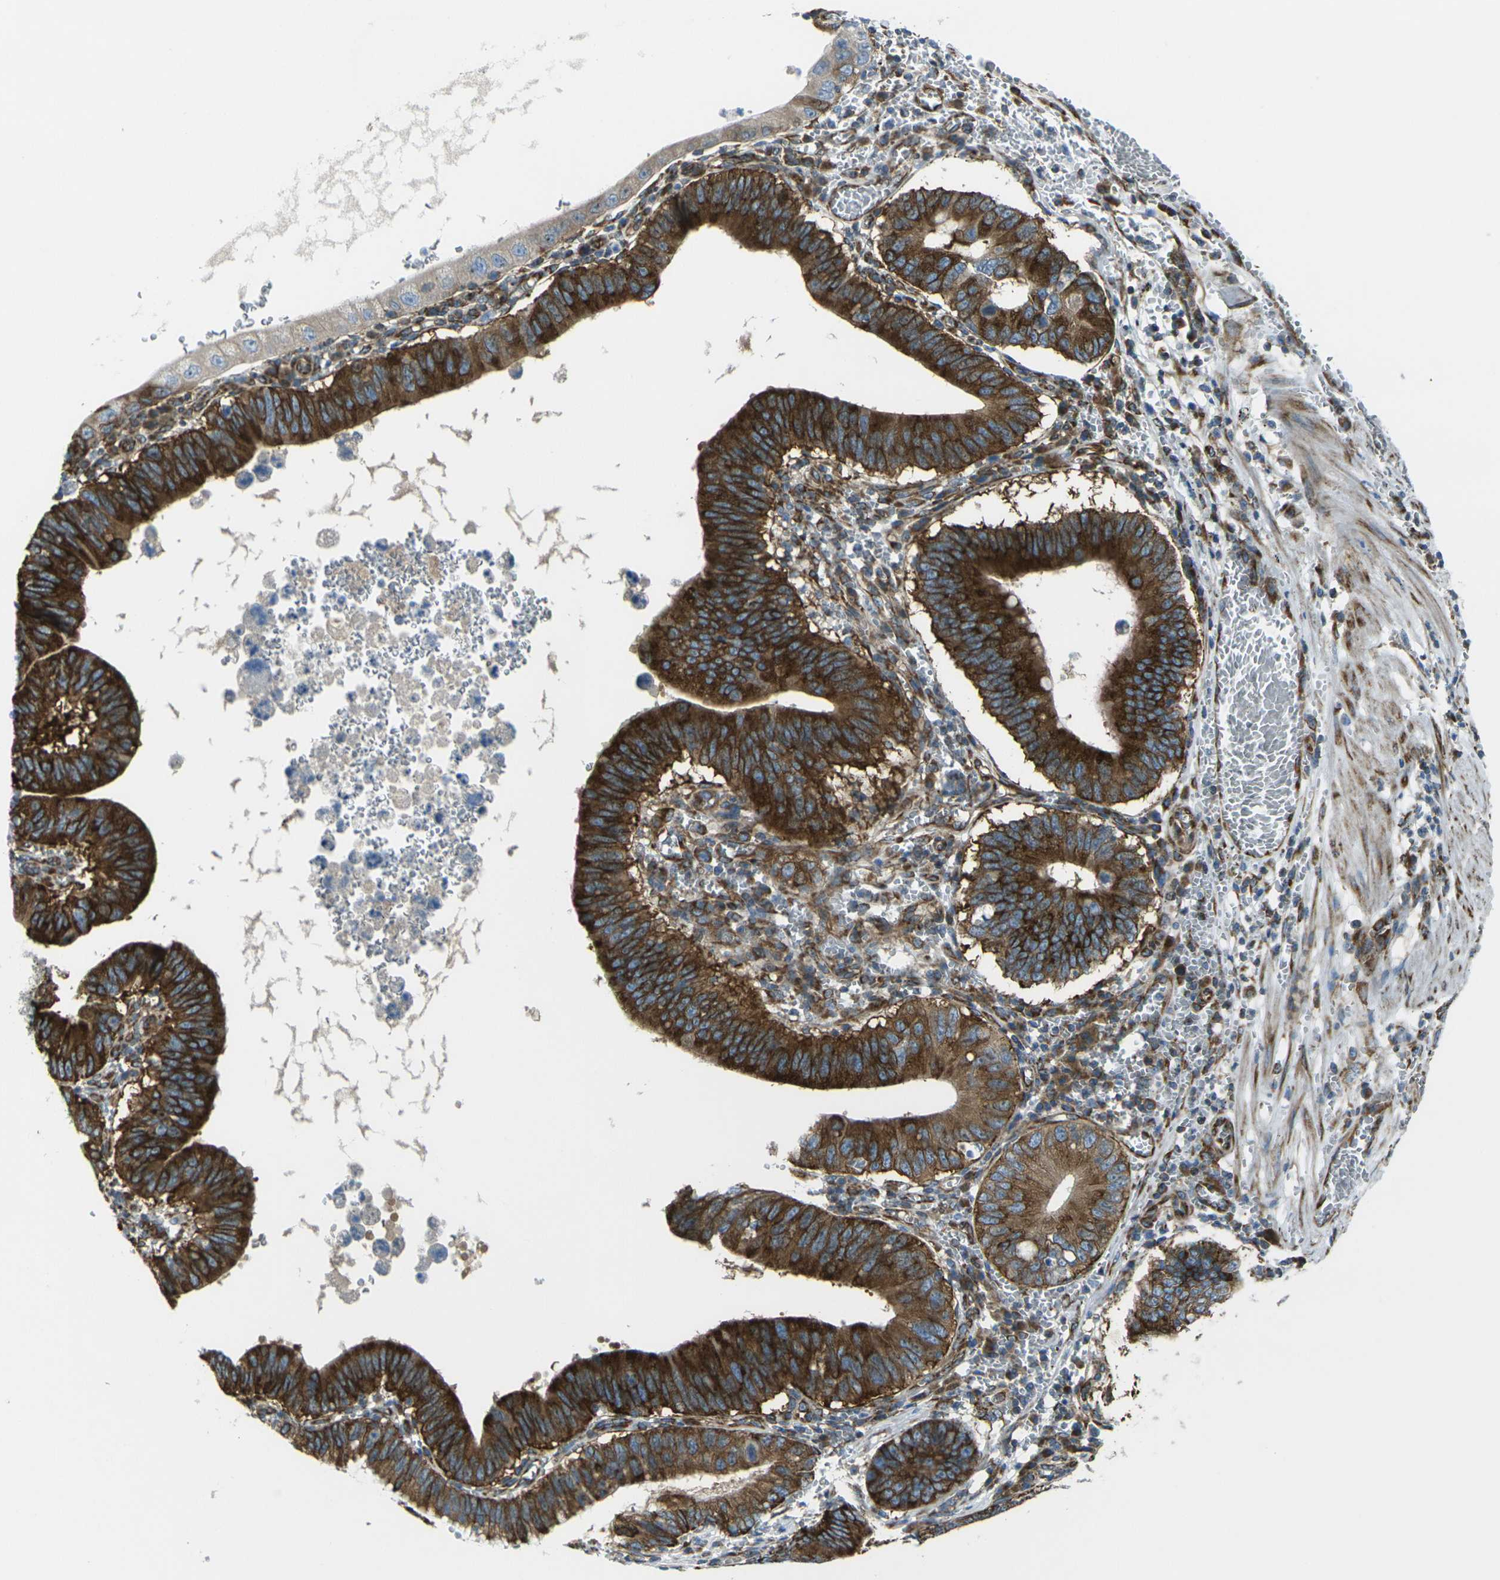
{"staining": {"intensity": "strong", "quantity": ">75%", "location": "cytoplasmic/membranous"}, "tissue": "stomach cancer", "cell_type": "Tumor cells", "image_type": "cancer", "snomed": [{"axis": "morphology", "description": "Adenocarcinoma, NOS"}, {"axis": "topography", "description": "Stomach"}, {"axis": "topography", "description": "Gastric cardia"}], "caption": "Stomach cancer (adenocarcinoma) stained with IHC demonstrates strong cytoplasmic/membranous staining in approximately >75% of tumor cells.", "gene": "CELSR2", "patient": {"sex": "male", "age": 59}}